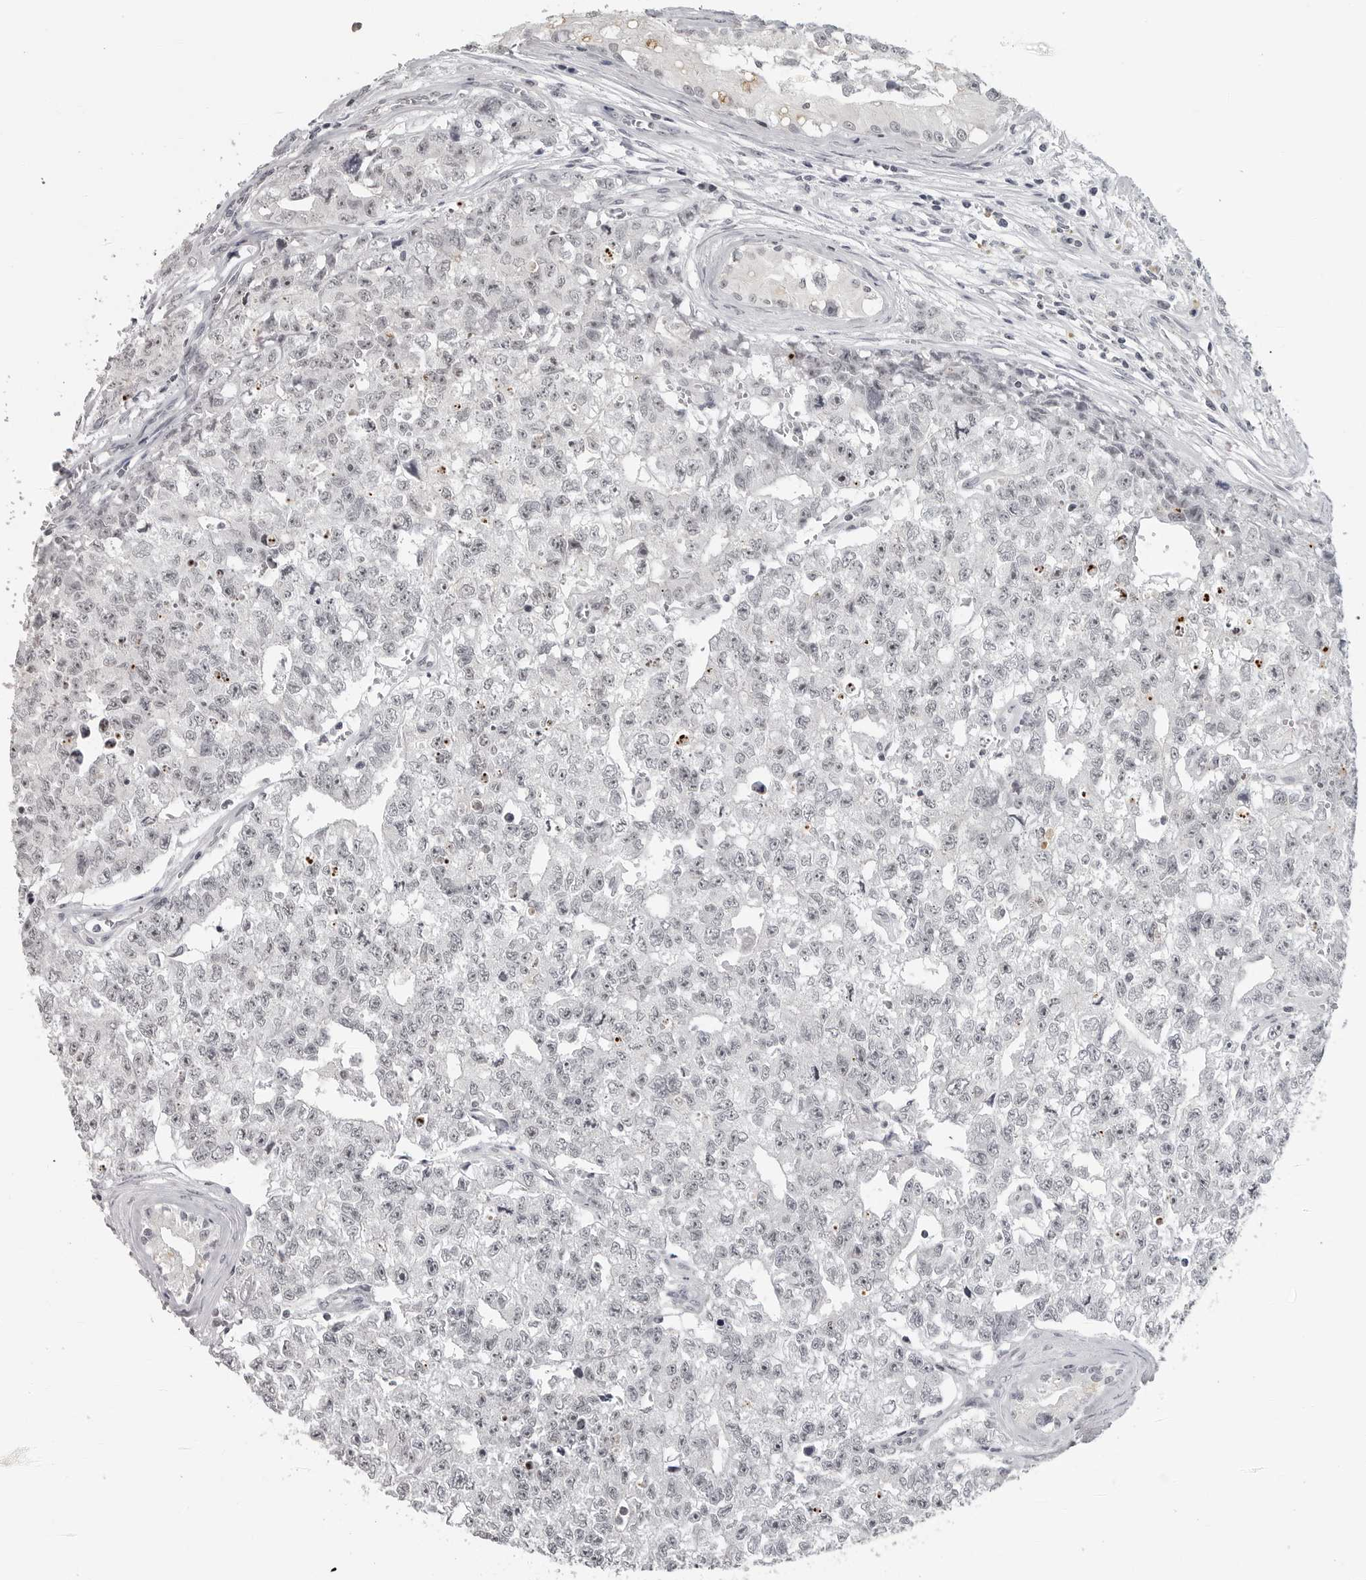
{"staining": {"intensity": "negative", "quantity": "none", "location": "none"}, "tissue": "testis cancer", "cell_type": "Tumor cells", "image_type": "cancer", "snomed": [{"axis": "morphology", "description": "Carcinoma, Embryonal, NOS"}, {"axis": "topography", "description": "Testis"}], "caption": "Human testis embryonal carcinoma stained for a protein using immunohistochemistry (IHC) displays no positivity in tumor cells.", "gene": "DDX54", "patient": {"sex": "male", "age": 28}}